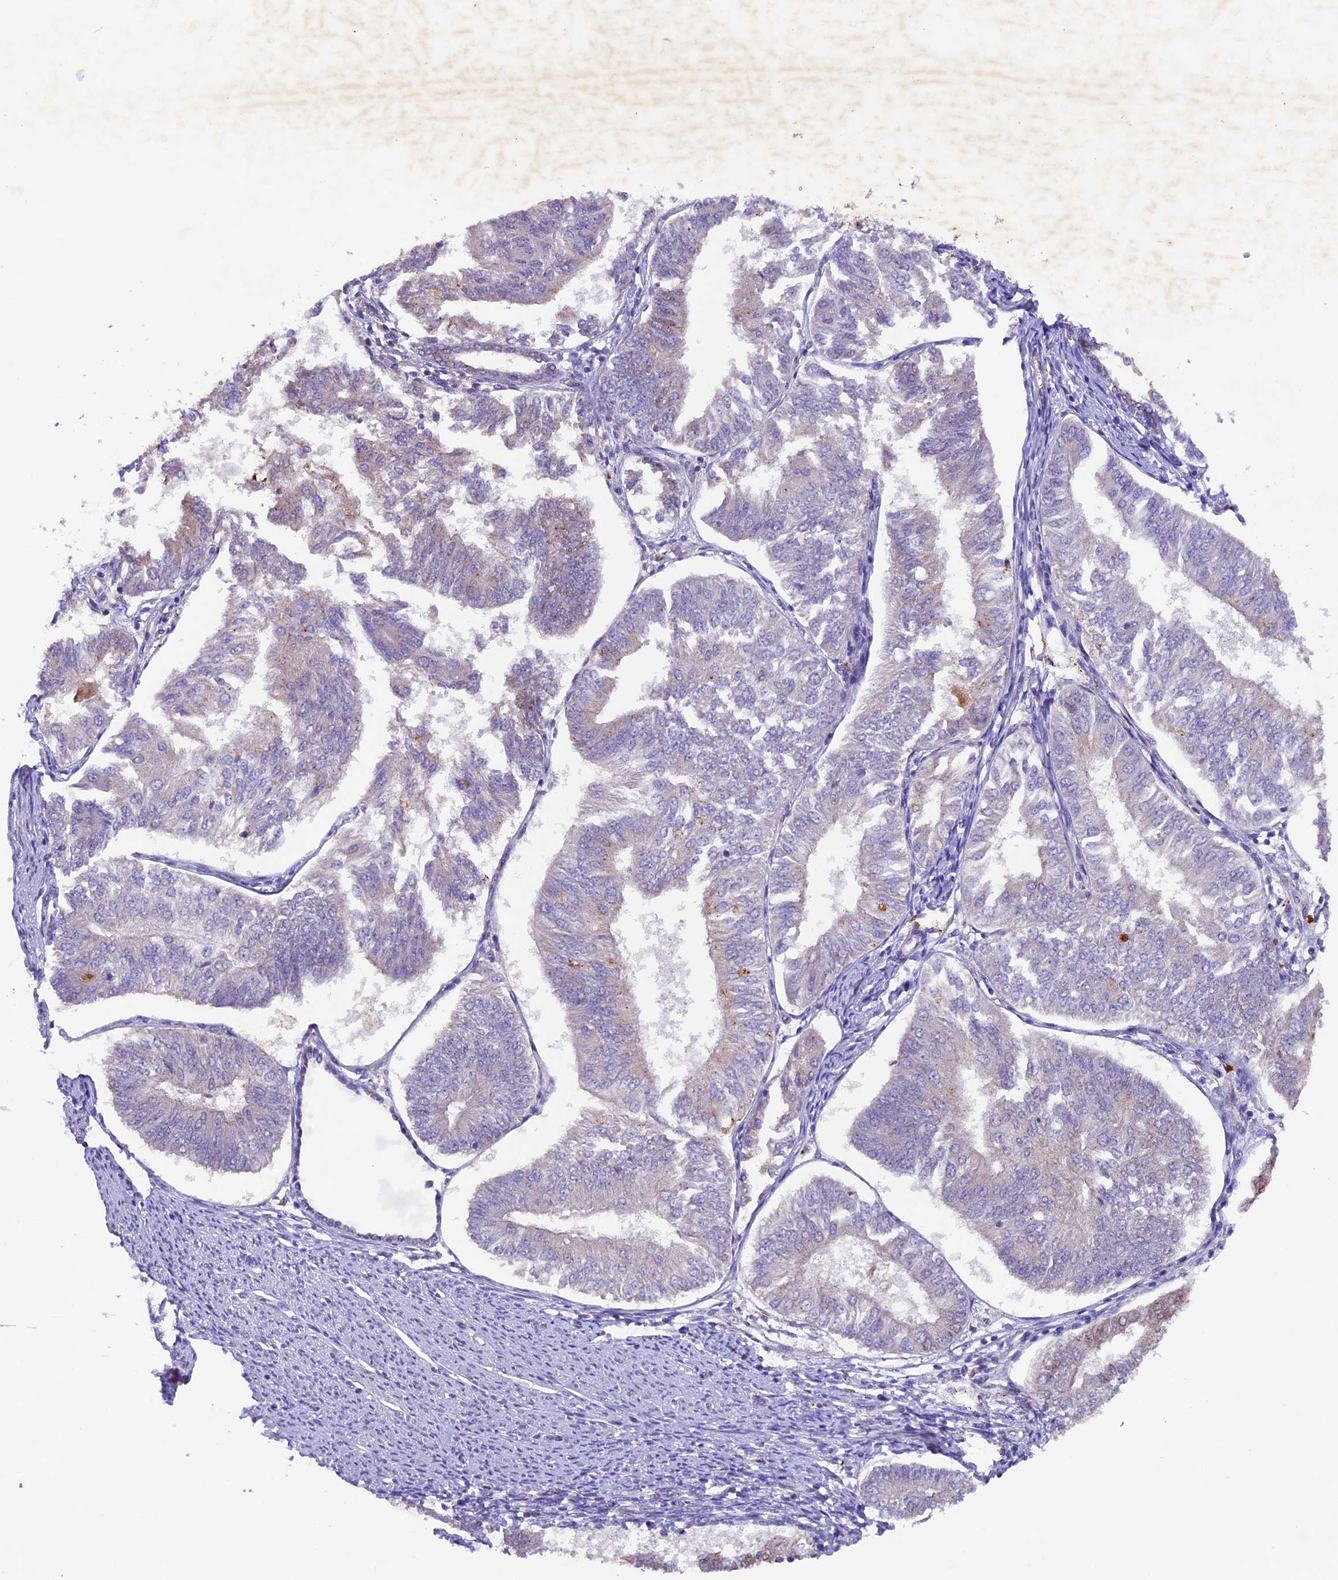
{"staining": {"intensity": "negative", "quantity": "none", "location": "none"}, "tissue": "endometrial cancer", "cell_type": "Tumor cells", "image_type": "cancer", "snomed": [{"axis": "morphology", "description": "Adenocarcinoma, NOS"}, {"axis": "topography", "description": "Endometrium"}], "caption": "This photomicrograph is of endometrial adenocarcinoma stained with immunohistochemistry to label a protein in brown with the nuclei are counter-stained blue. There is no positivity in tumor cells.", "gene": "NCK2", "patient": {"sex": "female", "age": 58}}